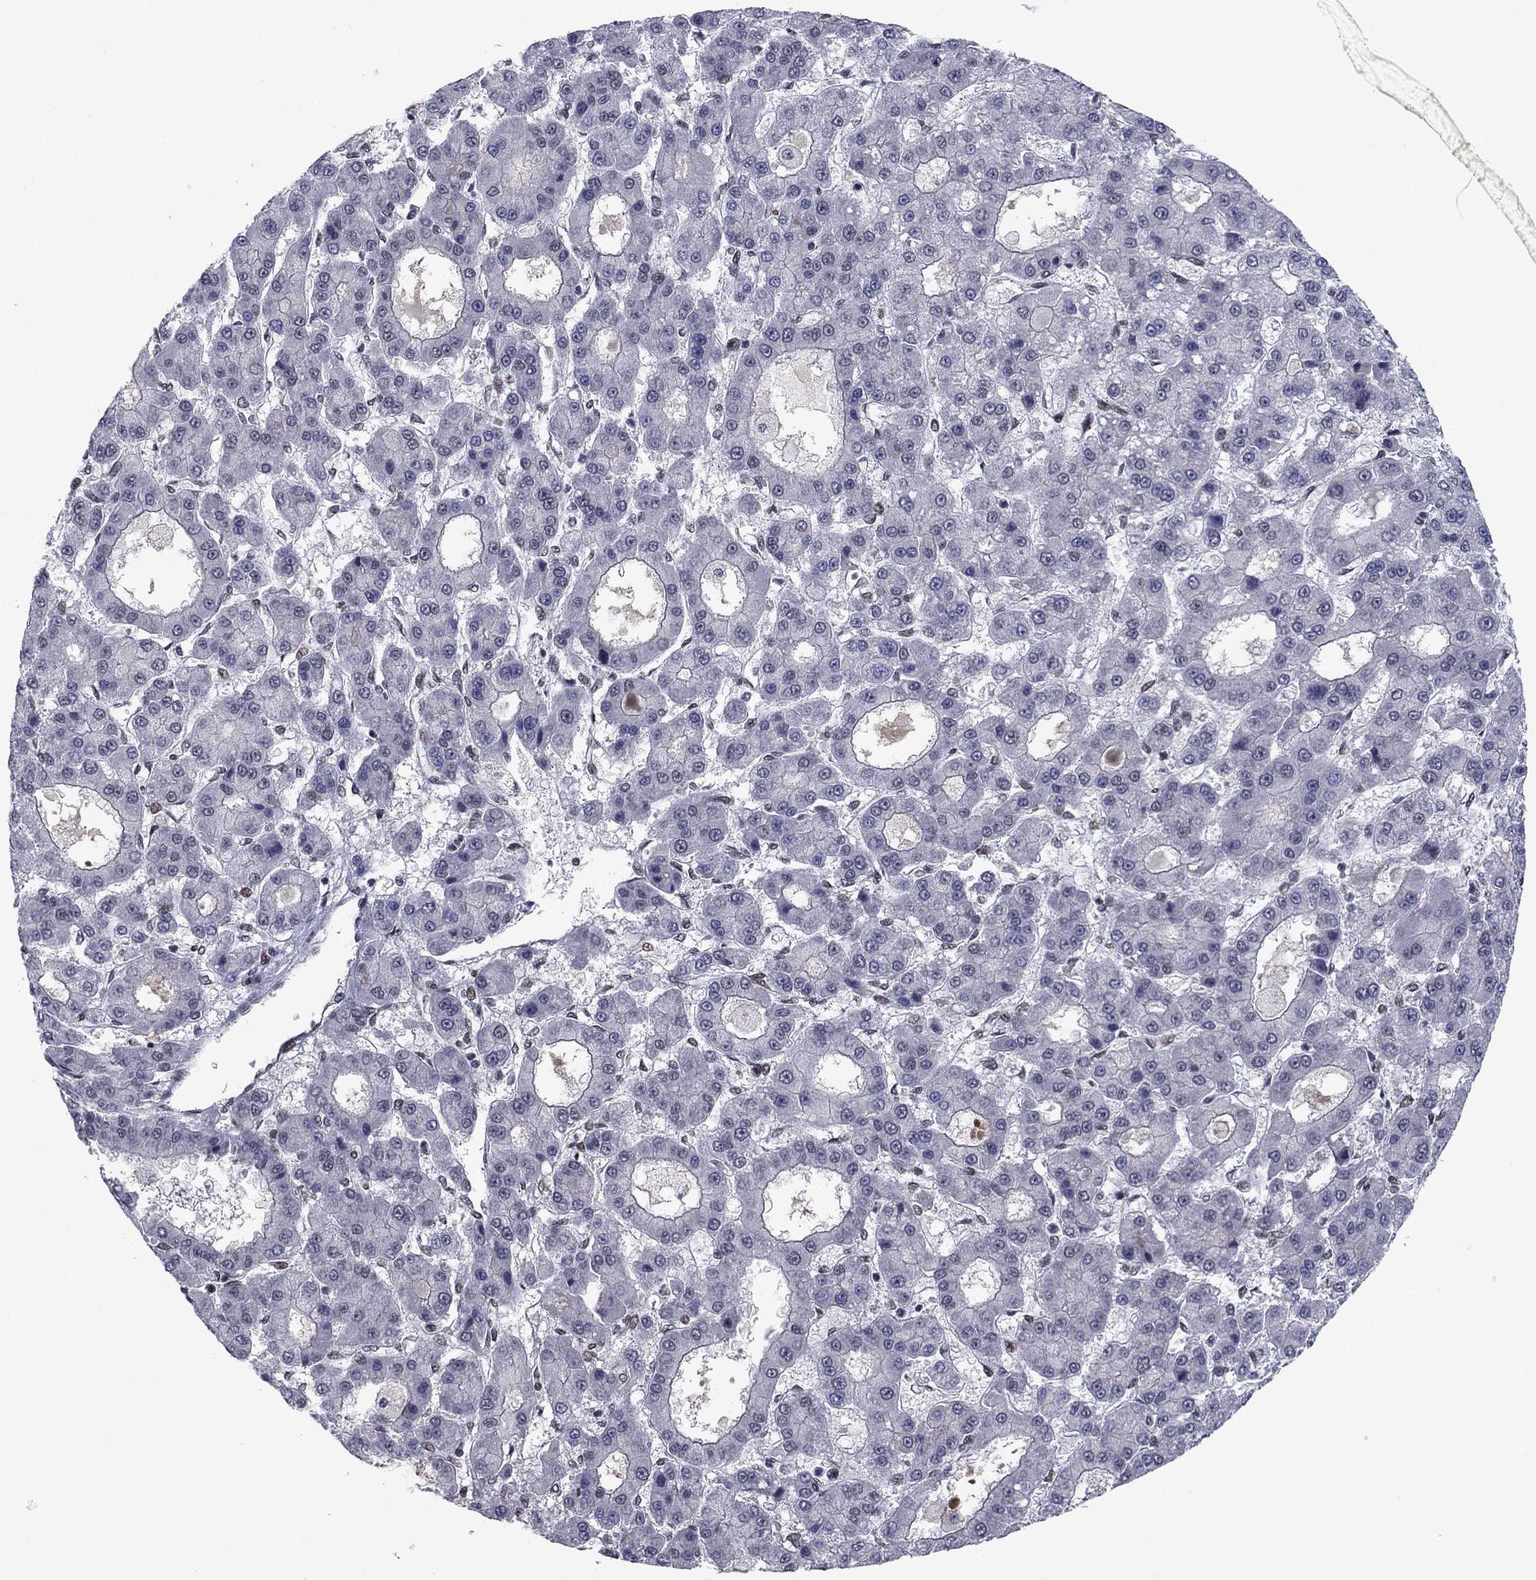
{"staining": {"intensity": "negative", "quantity": "none", "location": "none"}, "tissue": "liver cancer", "cell_type": "Tumor cells", "image_type": "cancer", "snomed": [{"axis": "morphology", "description": "Carcinoma, Hepatocellular, NOS"}, {"axis": "topography", "description": "Liver"}], "caption": "This is a histopathology image of IHC staining of liver cancer, which shows no expression in tumor cells.", "gene": "USP54", "patient": {"sex": "male", "age": 70}}